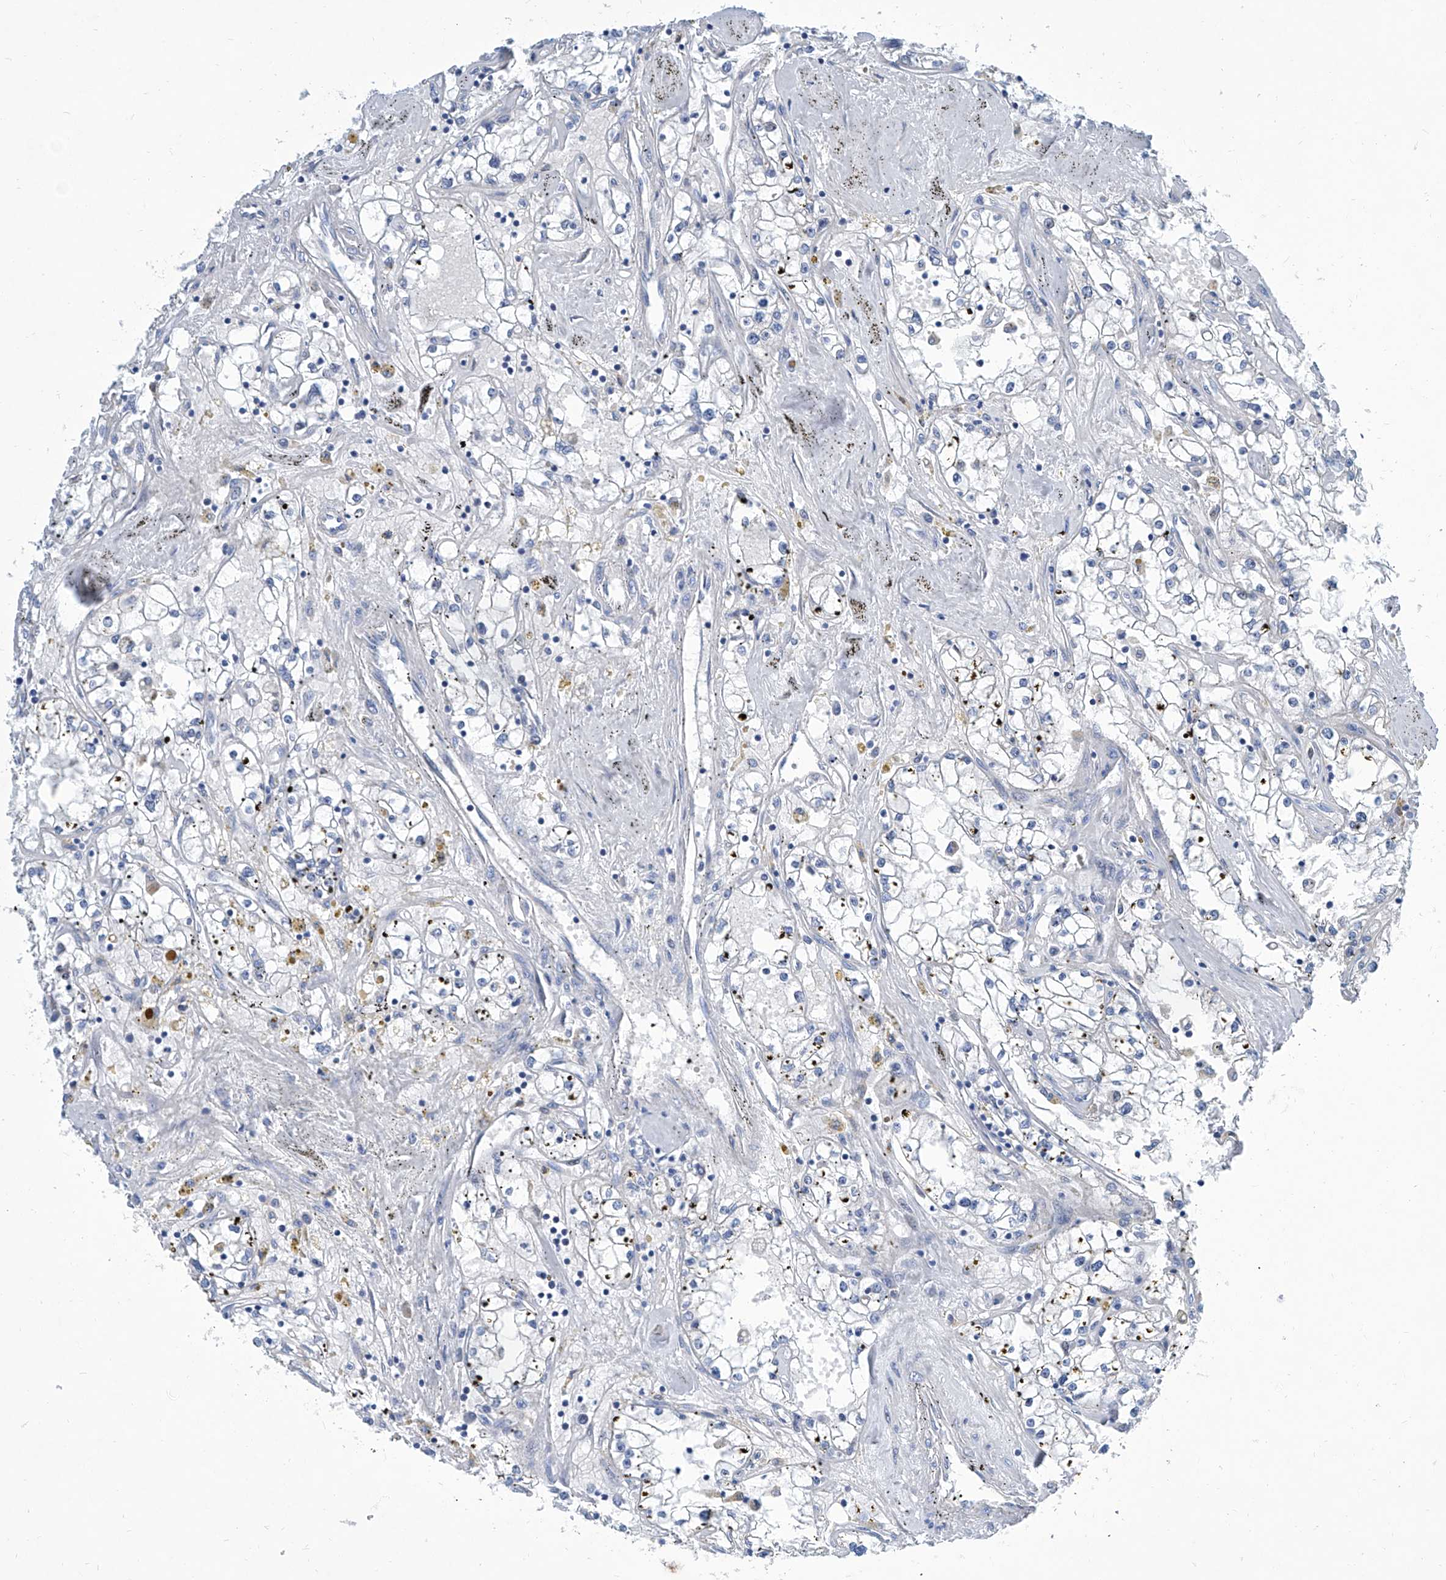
{"staining": {"intensity": "negative", "quantity": "none", "location": "none"}, "tissue": "renal cancer", "cell_type": "Tumor cells", "image_type": "cancer", "snomed": [{"axis": "morphology", "description": "Adenocarcinoma, NOS"}, {"axis": "topography", "description": "Kidney"}], "caption": "This micrograph is of renal adenocarcinoma stained with immunohistochemistry (IHC) to label a protein in brown with the nuclei are counter-stained blue. There is no expression in tumor cells.", "gene": "ZNF519", "patient": {"sex": "male", "age": 56}}